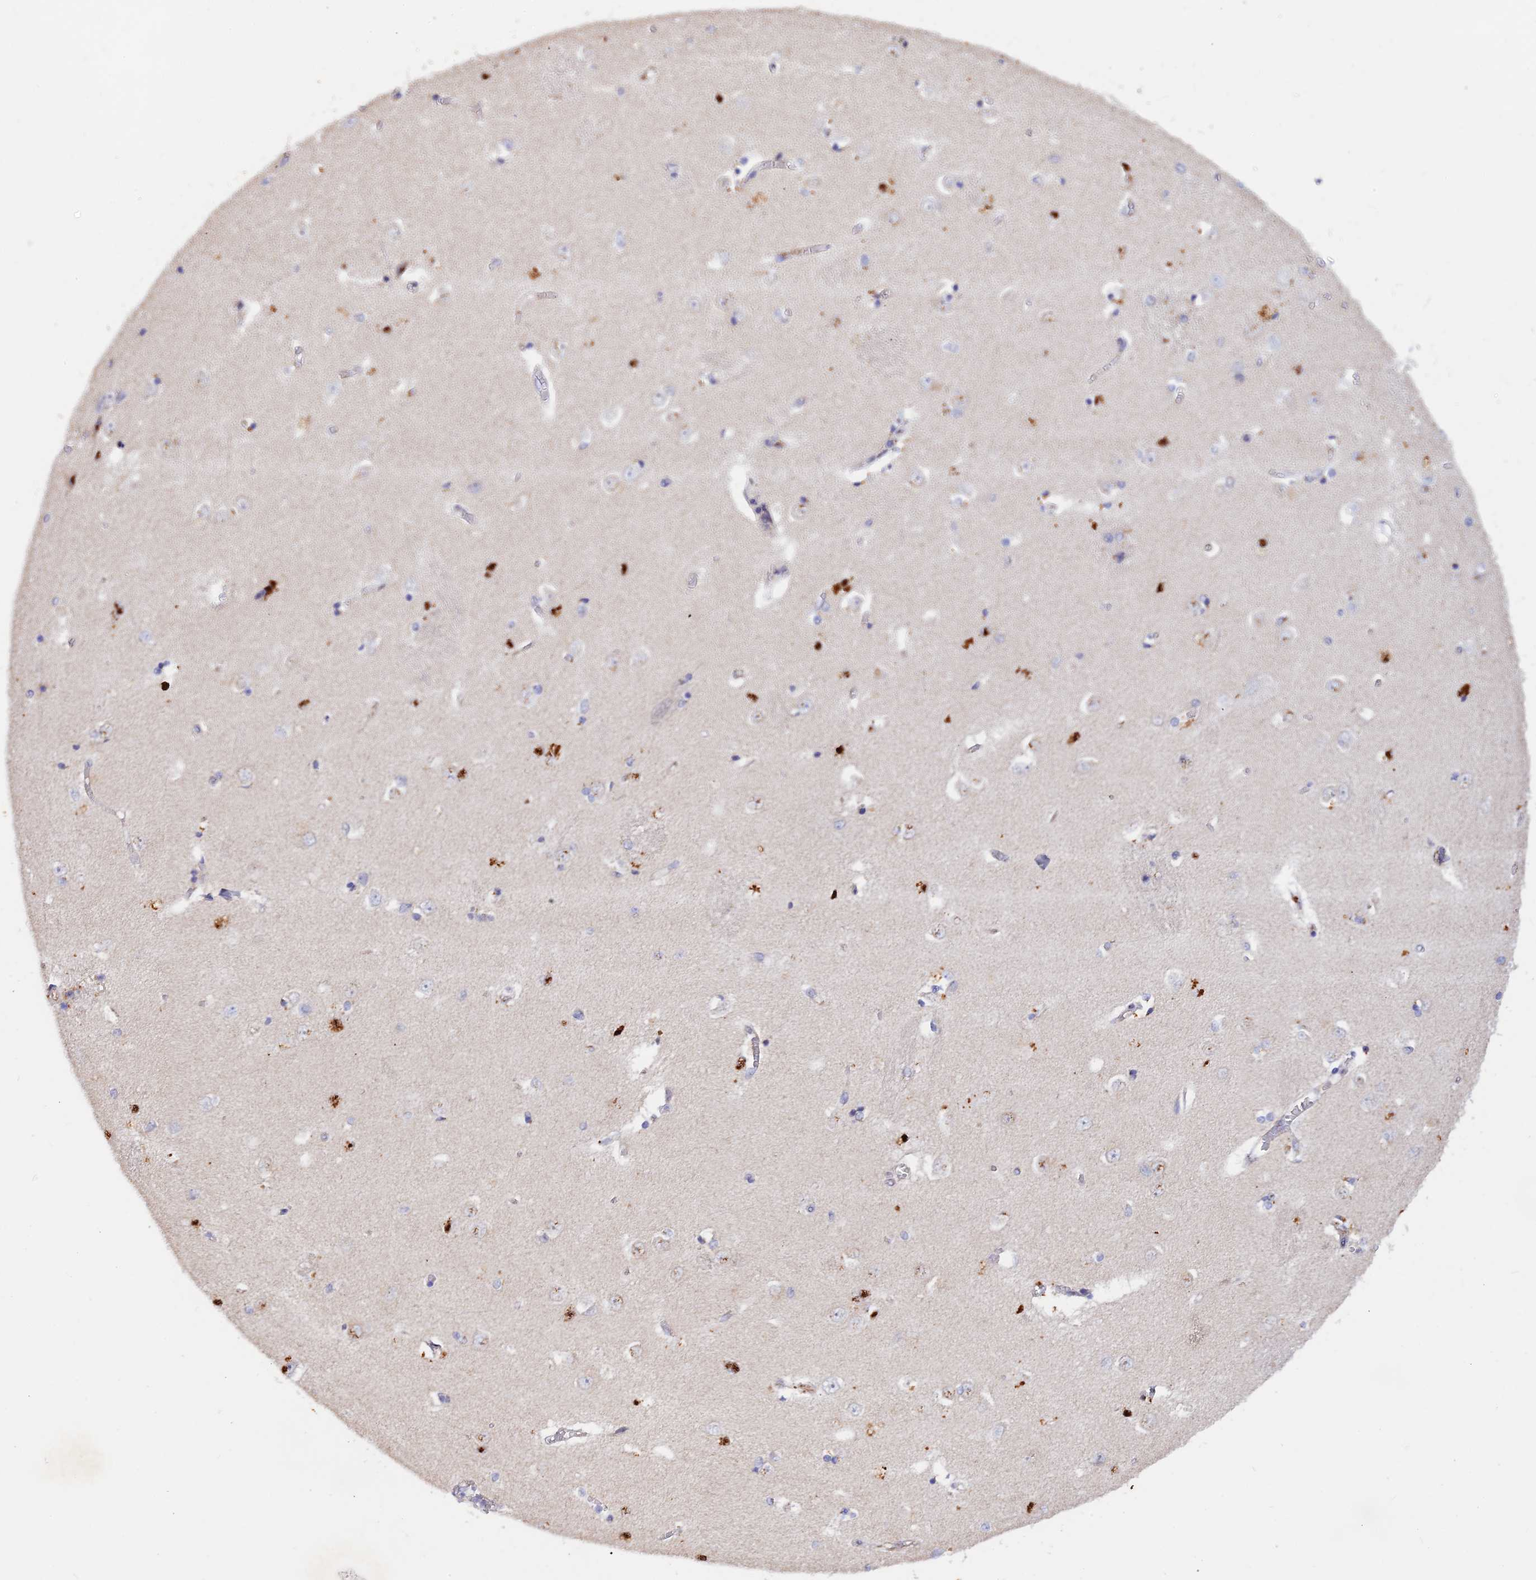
{"staining": {"intensity": "negative", "quantity": "none", "location": "none"}, "tissue": "caudate", "cell_type": "Glial cells", "image_type": "normal", "snomed": [{"axis": "morphology", "description": "Normal tissue, NOS"}, {"axis": "topography", "description": "Lateral ventricle wall"}], "caption": "Glial cells show no significant staining in unremarkable caudate. (Brightfield microscopy of DAB IHC at high magnification).", "gene": "GK5", "patient": {"sex": "male", "age": 37}}